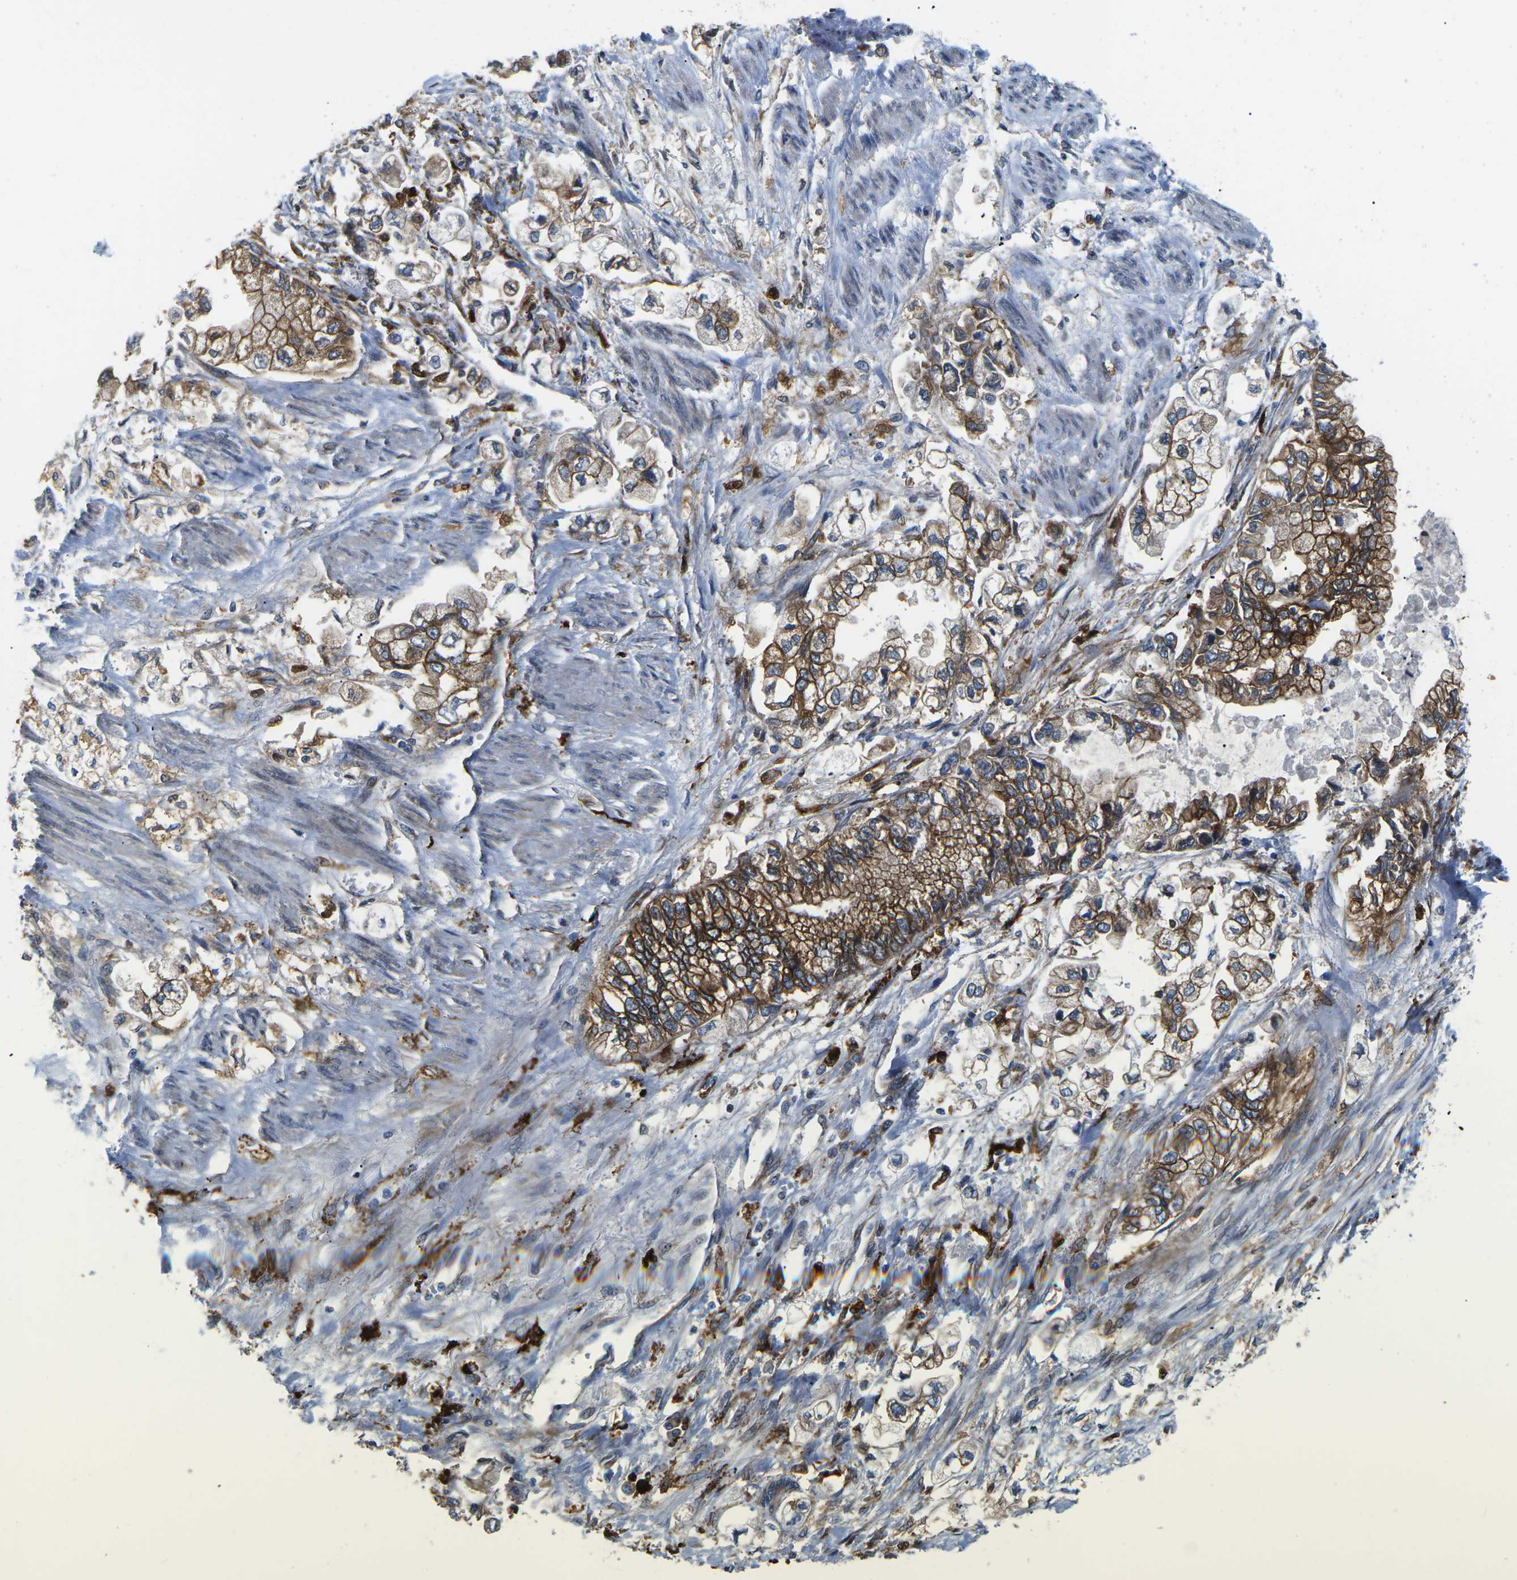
{"staining": {"intensity": "strong", "quantity": ">75%", "location": "cytoplasmic/membranous"}, "tissue": "stomach cancer", "cell_type": "Tumor cells", "image_type": "cancer", "snomed": [{"axis": "morphology", "description": "Normal tissue, NOS"}, {"axis": "morphology", "description": "Adenocarcinoma, NOS"}, {"axis": "topography", "description": "Stomach"}], "caption": "A micrograph of human adenocarcinoma (stomach) stained for a protein displays strong cytoplasmic/membranous brown staining in tumor cells.", "gene": "DLG1", "patient": {"sex": "male", "age": 62}}